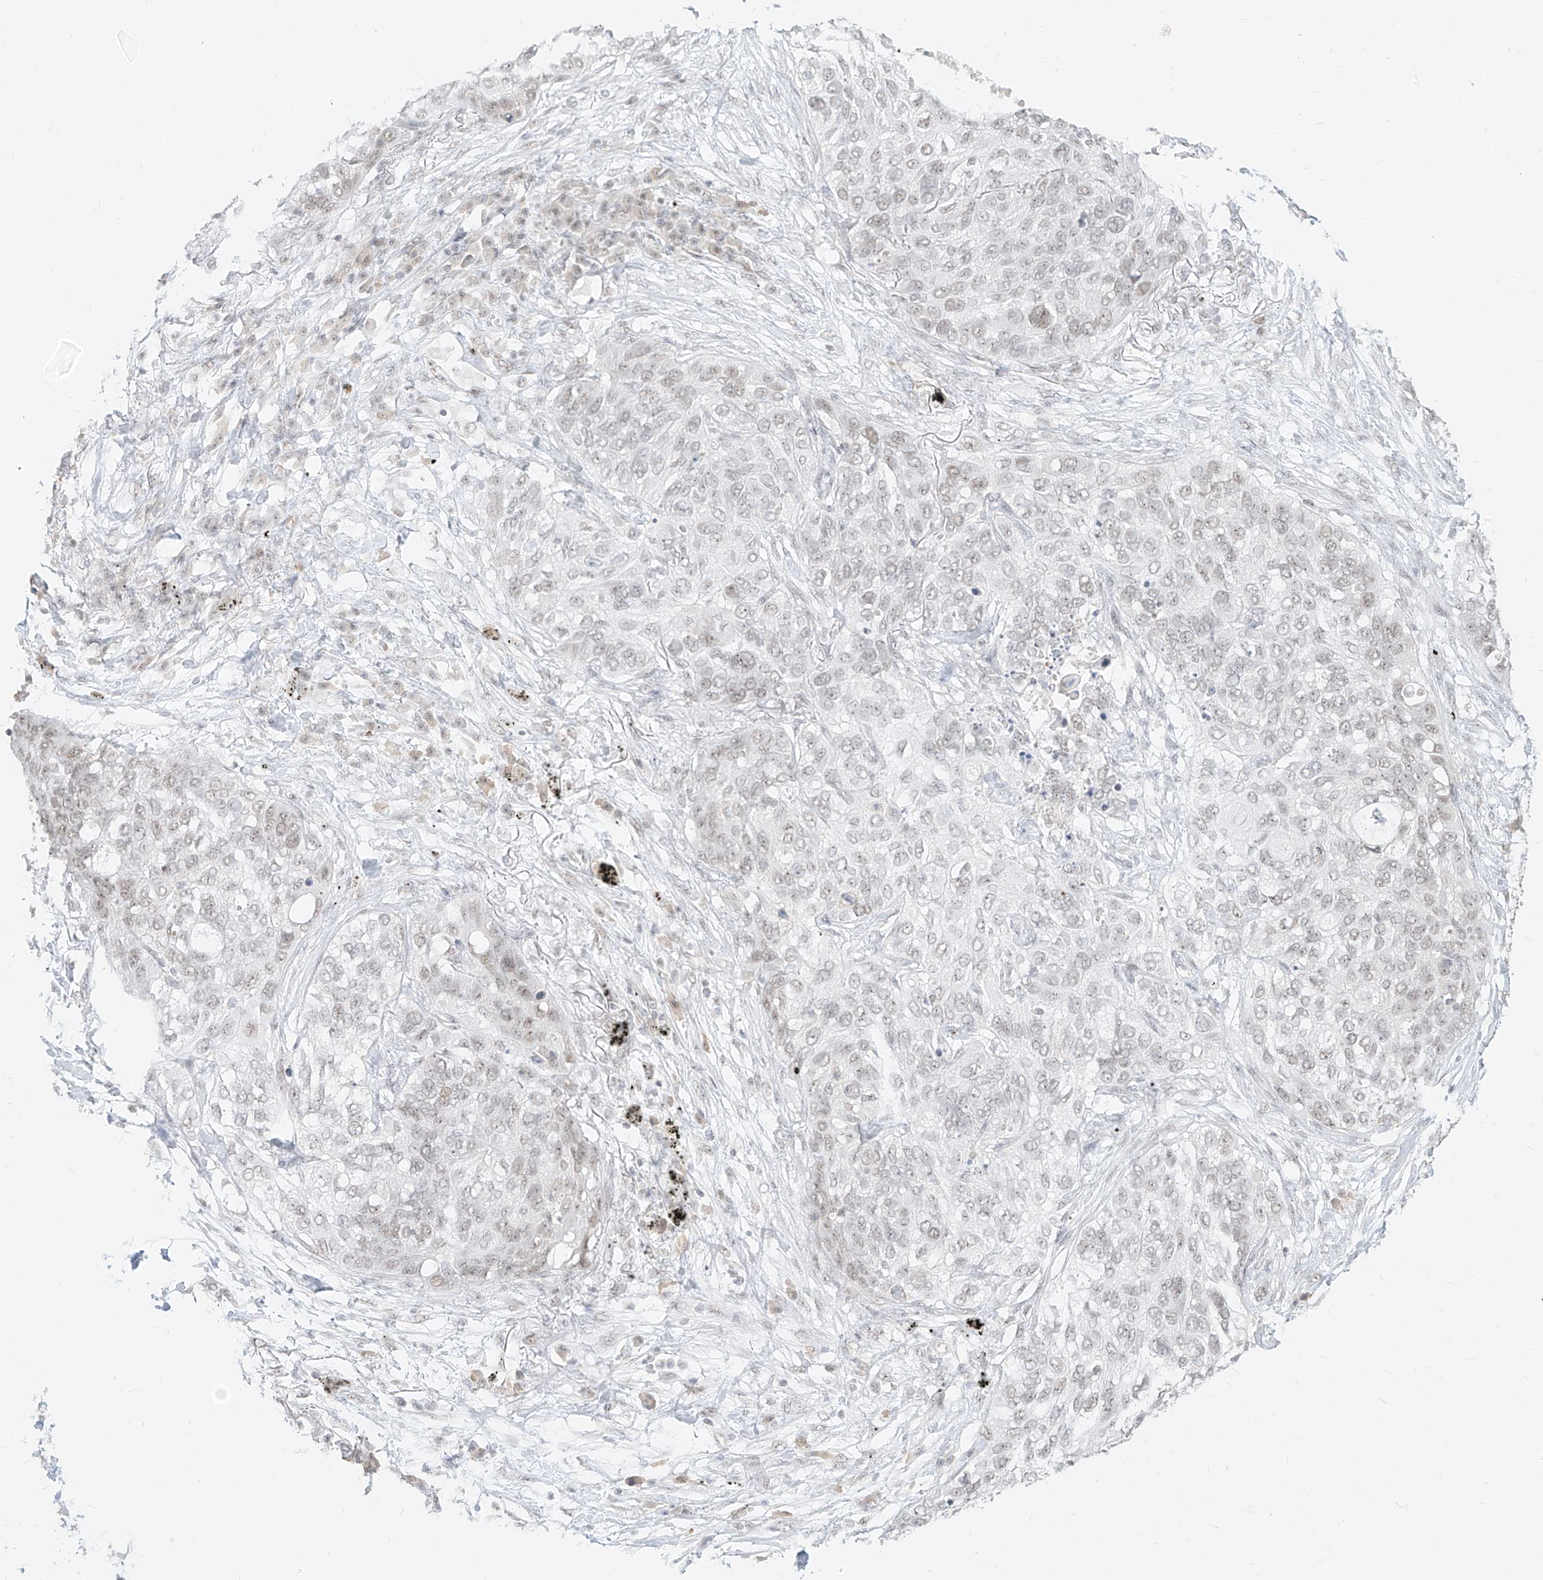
{"staining": {"intensity": "weak", "quantity": "<25%", "location": "nuclear"}, "tissue": "lung cancer", "cell_type": "Tumor cells", "image_type": "cancer", "snomed": [{"axis": "morphology", "description": "Squamous cell carcinoma, NOS"}, {"axis": "topography", "description": "Lung"}], "caption": "The IHC image has no significant positivity in tumor cells of squamous cell carcinoma (lung) tissue. (Brightfield microscopy of DAB (3,3'-diaminobenzidine) IHC at high magnification).", "gene": "SUPT5H", "patient": {"sex": "female", "age": 63}}